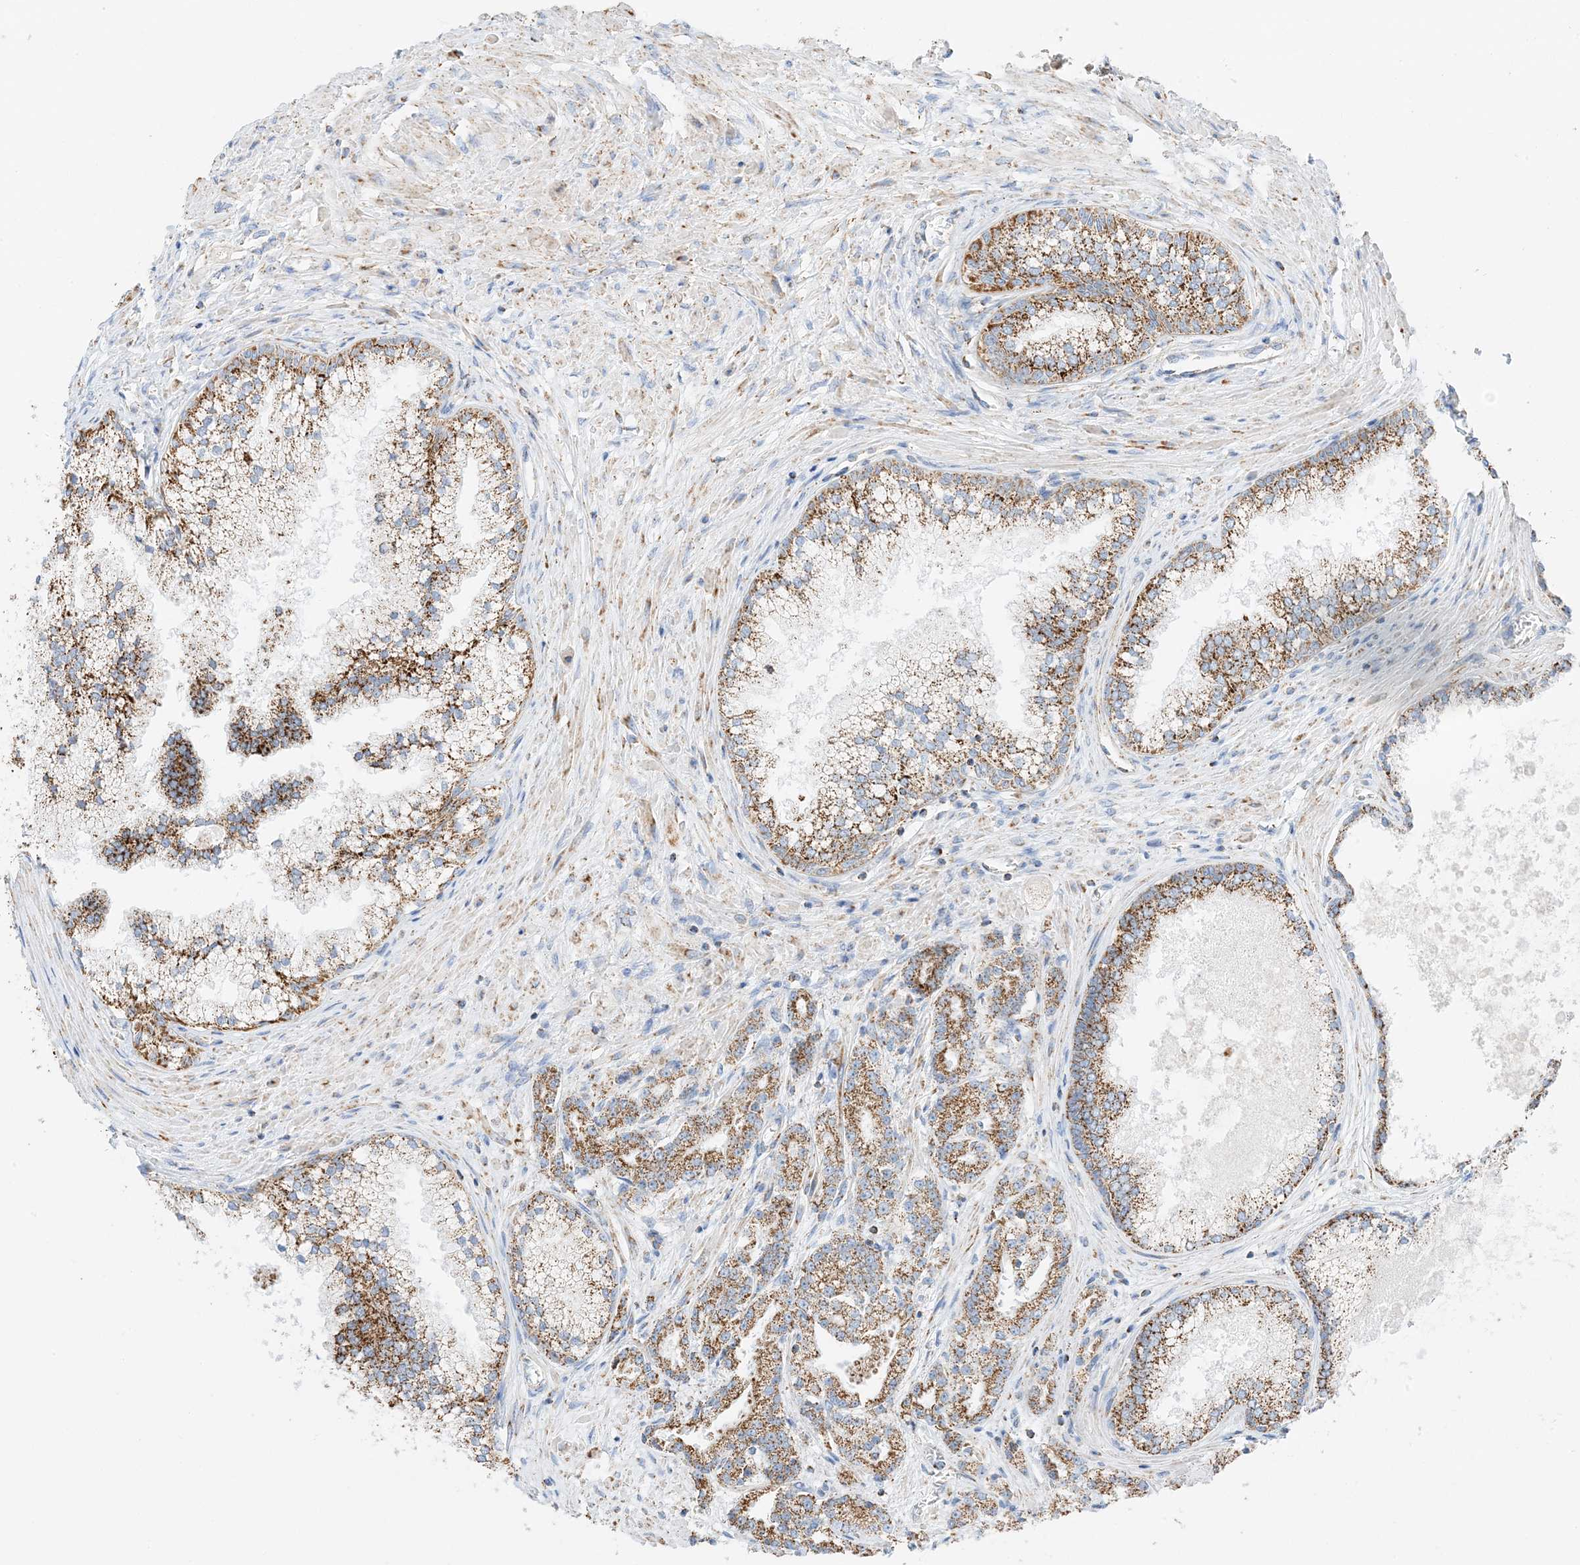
{"staining": {"intensity": "moderate", "quantity": ">75%", "location": "cytoplasmic/membranous"}, "tissue": "prostate cancer", "cell_type": "Tumor cells", "image_type": "cancer", "snomed": [{"axis": "morphology", "description": "Adenocarcinoma, High grade"}, {"axis": "topography", "description": "Prostate"}], "caption": "Brown immunohistochemical staining in human prostate cancer (adenocarcinoma (high-grade)) demonstrates moderate cytoplasmic/membranous staining in approximately >75% of tumor cells. Using DAB (3,3'-diaminobenzidine) (brown) and hematoxylin (blue) stains, captured at high magnification using brightfield microscopy.", "gene": "CAPN13", "patient": {"sex": "male", "age": 69}}